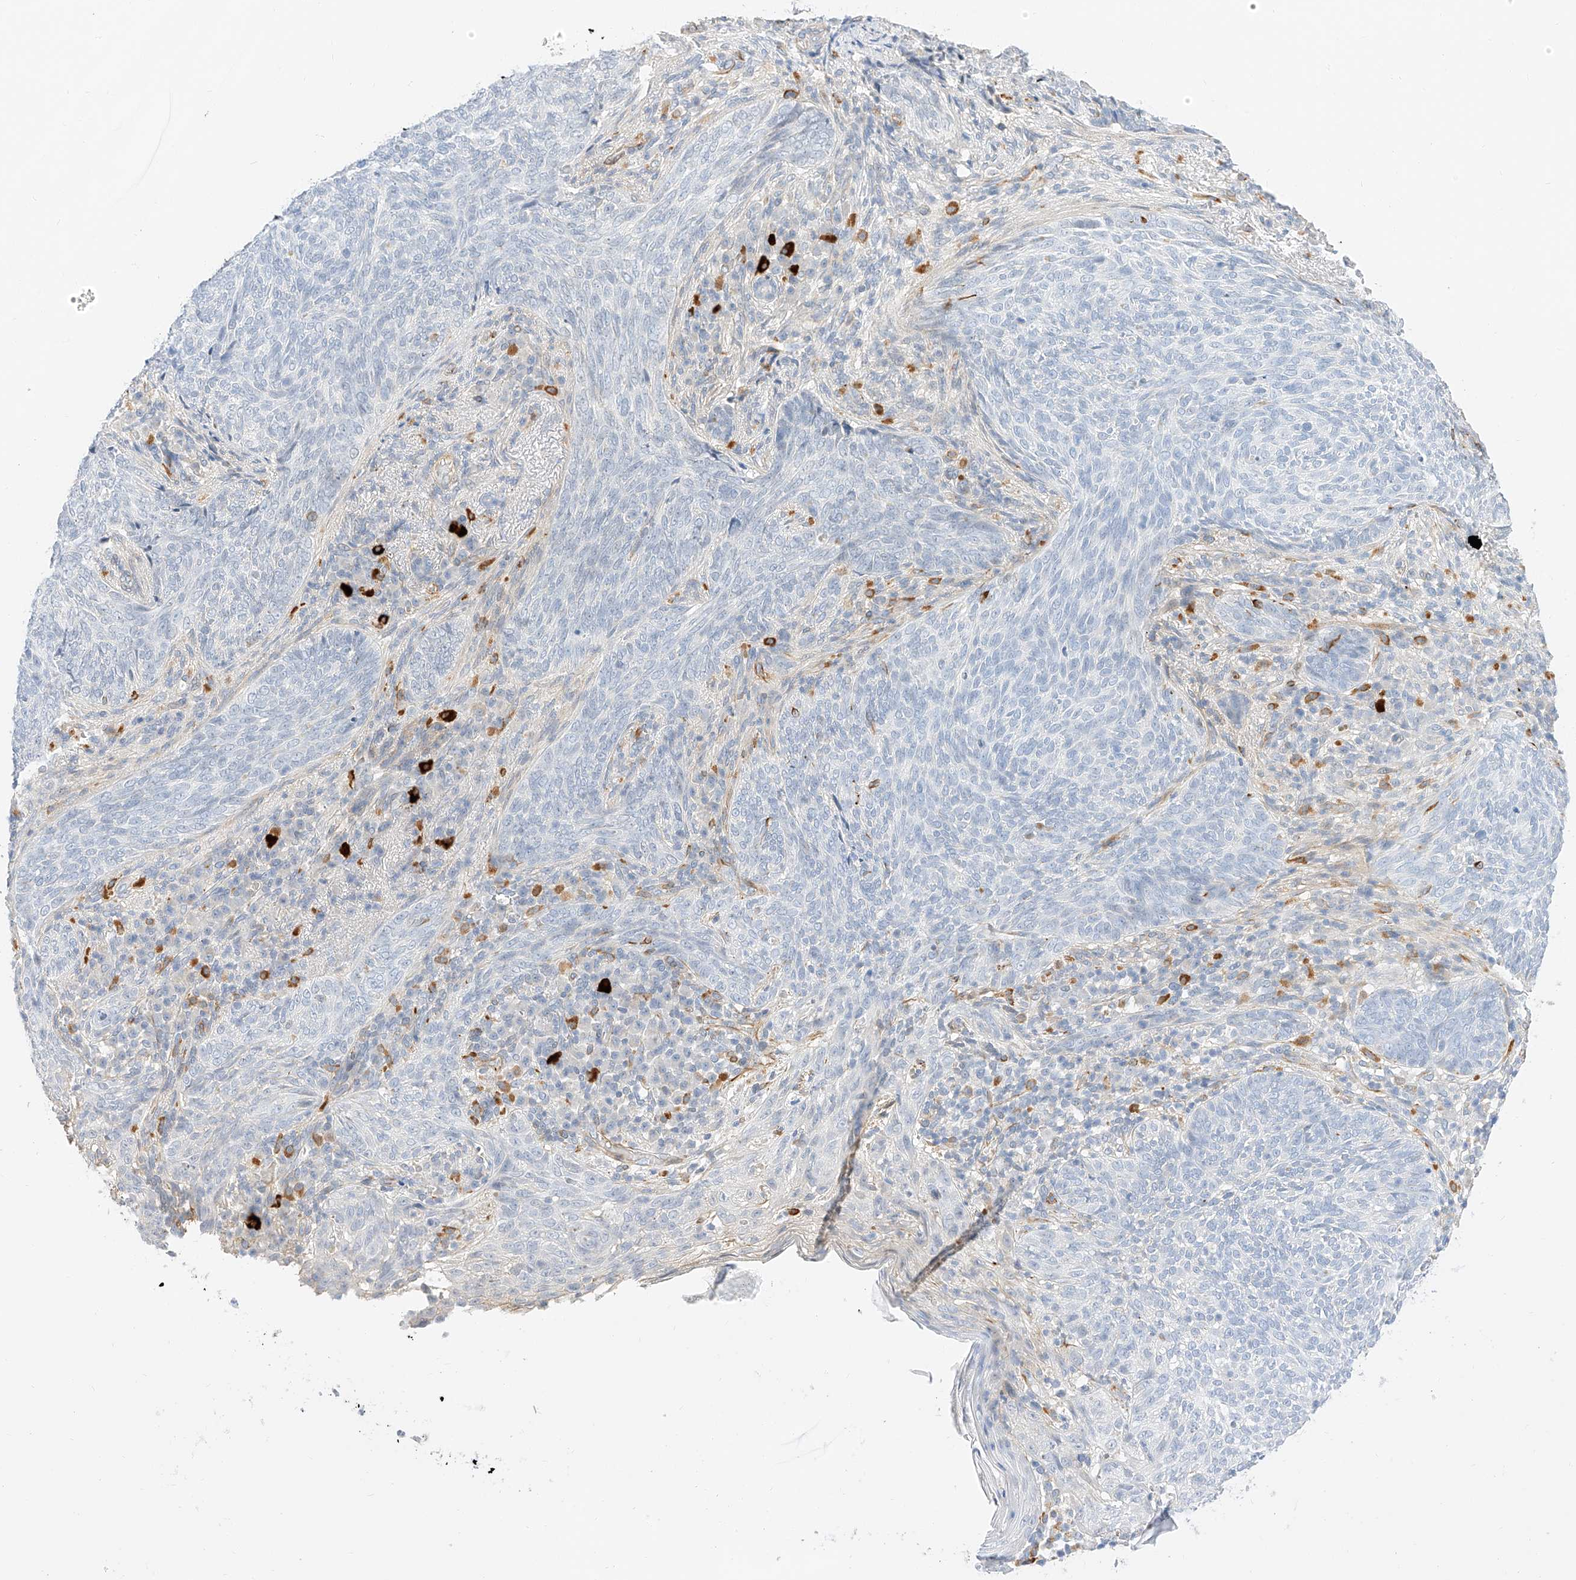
{"staining": {"intensity": "negative", "quantity": "none", "location": "none"}, "tissue": "skin cancer", "cell_type": "Tumor cells", "image_type": "cancer", "snomed": [{"axis": "morphology", "description": "Basal cell carcinoma"}, {"axis": "topography", "description": "Skin"}], "caption": "The IHC photomicrograph has no significant expression in tumor cells of basal cell carcinoma (skin) tissue. The staining is performed using DAB (3,3'-diaminobenzidine) brown chromogen with nuclei counter-stained in using hematoxylin.", "gene": "CDCP2", "patient": {"sex": "male", "age": 85}}